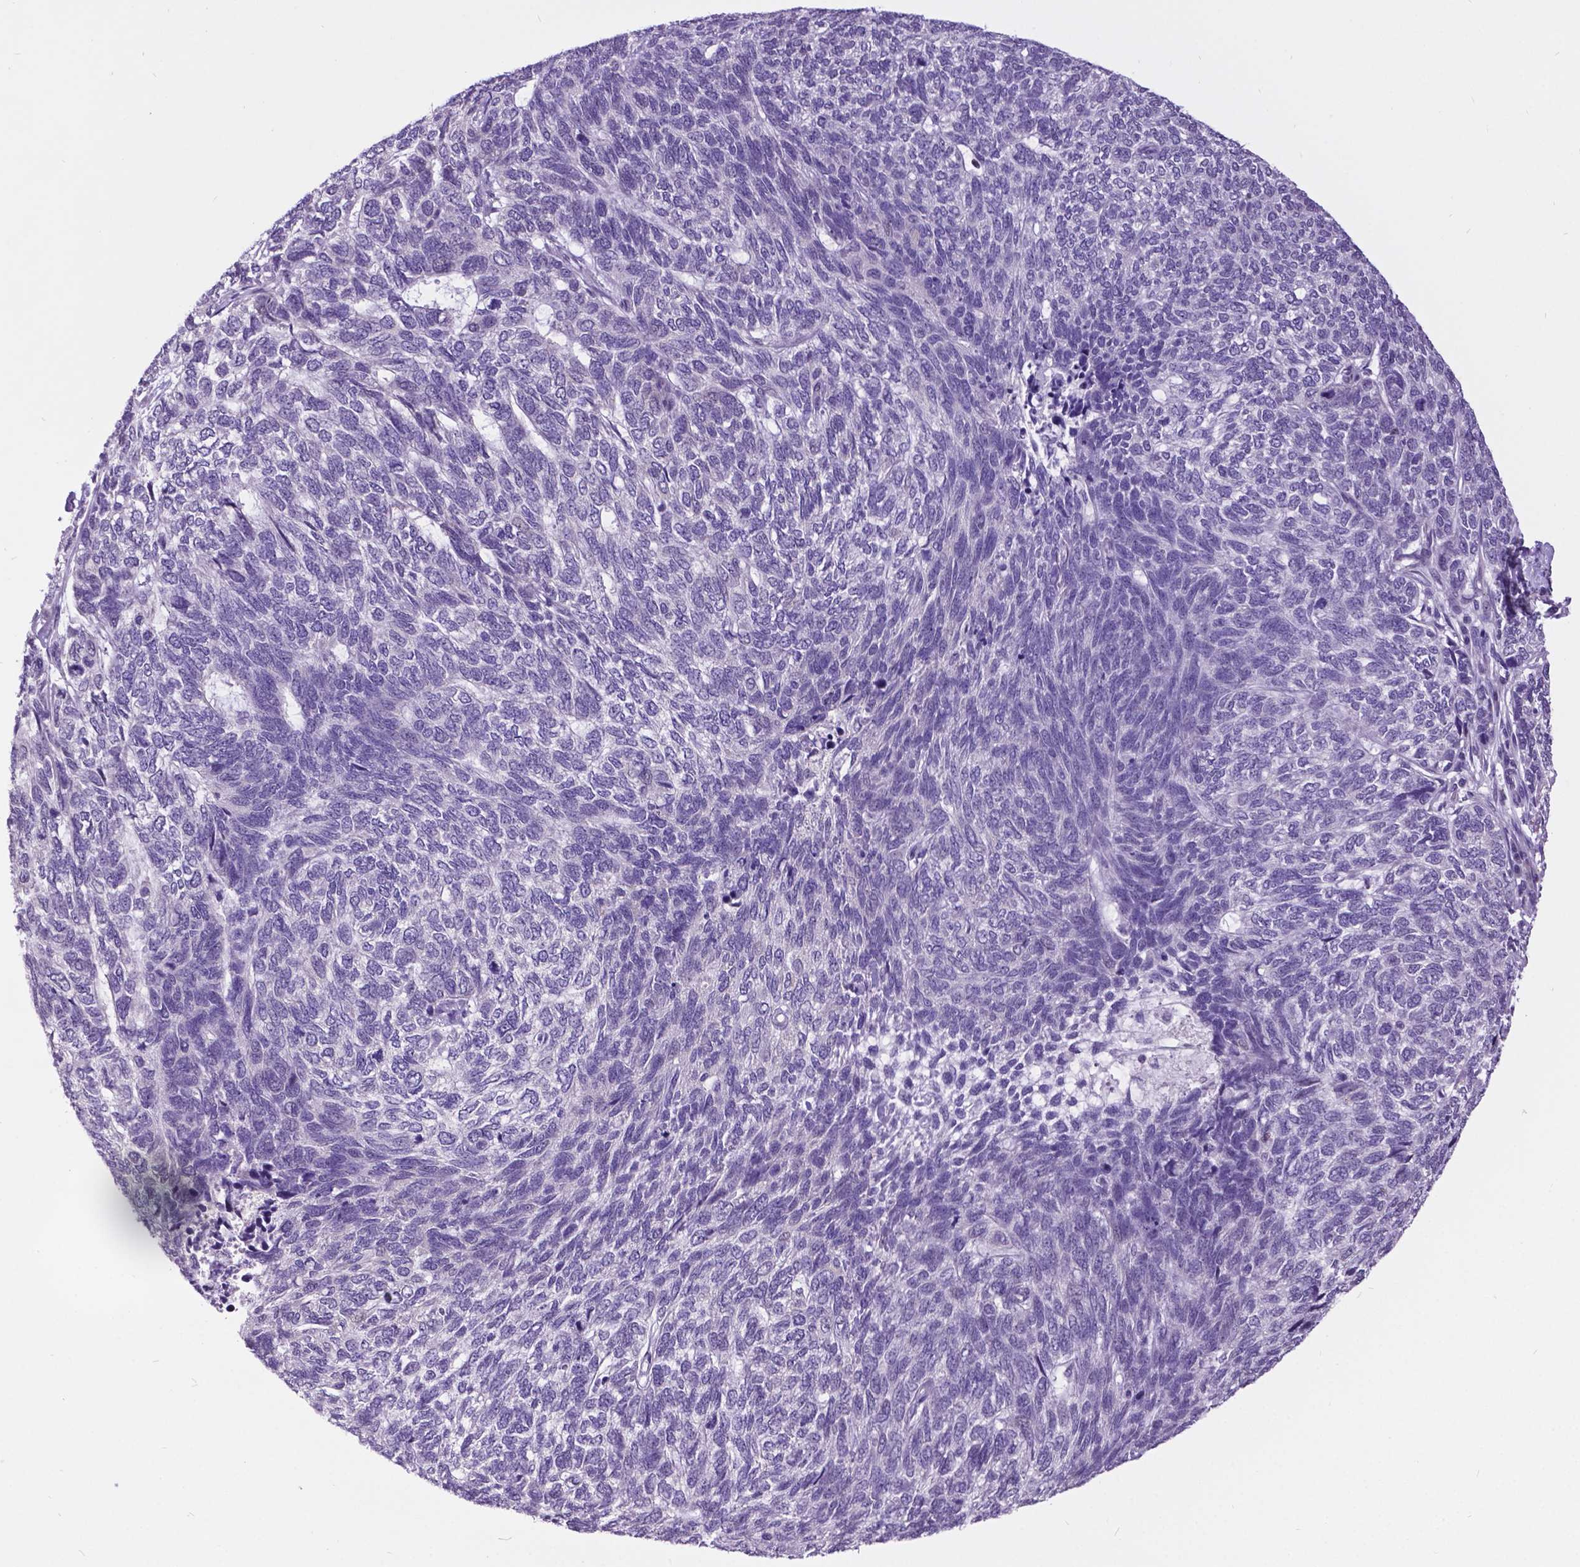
{"staining": {"intensity": "negative", "quantity": "none", "location": "none"}, "tissue": "skin cancer", "cell_type": "Tumor cells", "image_type": "cancer", "snomed": [{"axis": "morphology", "description": "Basal cell carcinoma"}, {"axis": "topography", "description": "Skin"}], "caption": "High power microscopy micrograph of an immunohistochemistry (IHC) photomicrograph of skin basal cell carcinoma, revealing no significant positivity in tumor cells.", "gene": "DPF3", "patient": {"sex": "female", "age": 65}}